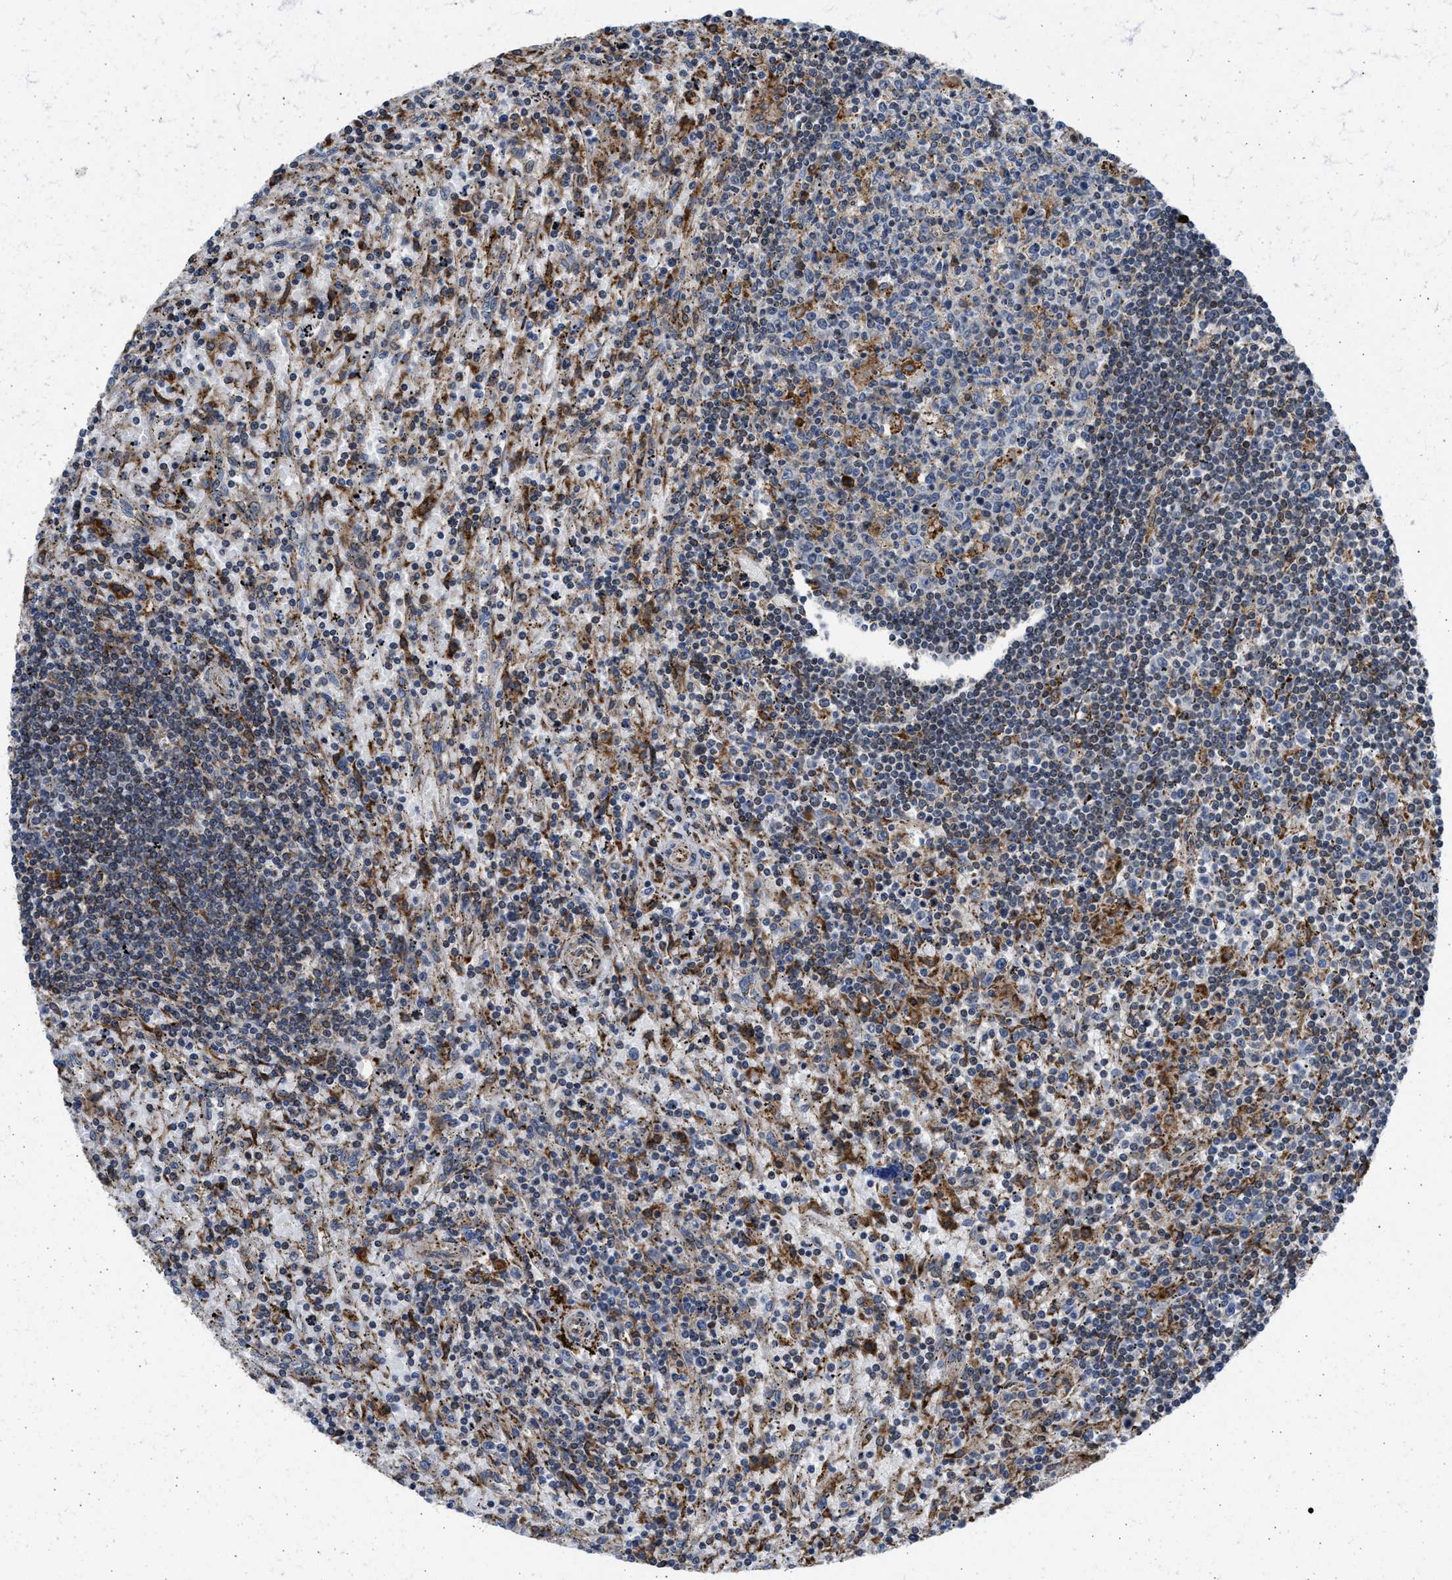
{"staining": {"intensity": "moderate", "quantity": "<25%", "location": "cytoplasmic/membranous"}, "tissue": "lymphoma", "cell_type": "Tumor cells", "image_type": "cancer", "snomed": [{"axis": "morphology", "description": "Malignant lymphoma, non-Hodgkin's type, Low grade"}, {"axis": "topography", "description": "Spleen"}], "caption": "There is low levels of moderate cytoplasmic/membranous positivity in tumor cells of malignant lymphoma, non-Hodgkin's type (low-grade), as demonstrated by immunohistochemical staining (brown color).", "gene": "PLD2", "patient": {"sex": "male", "age": 76}}